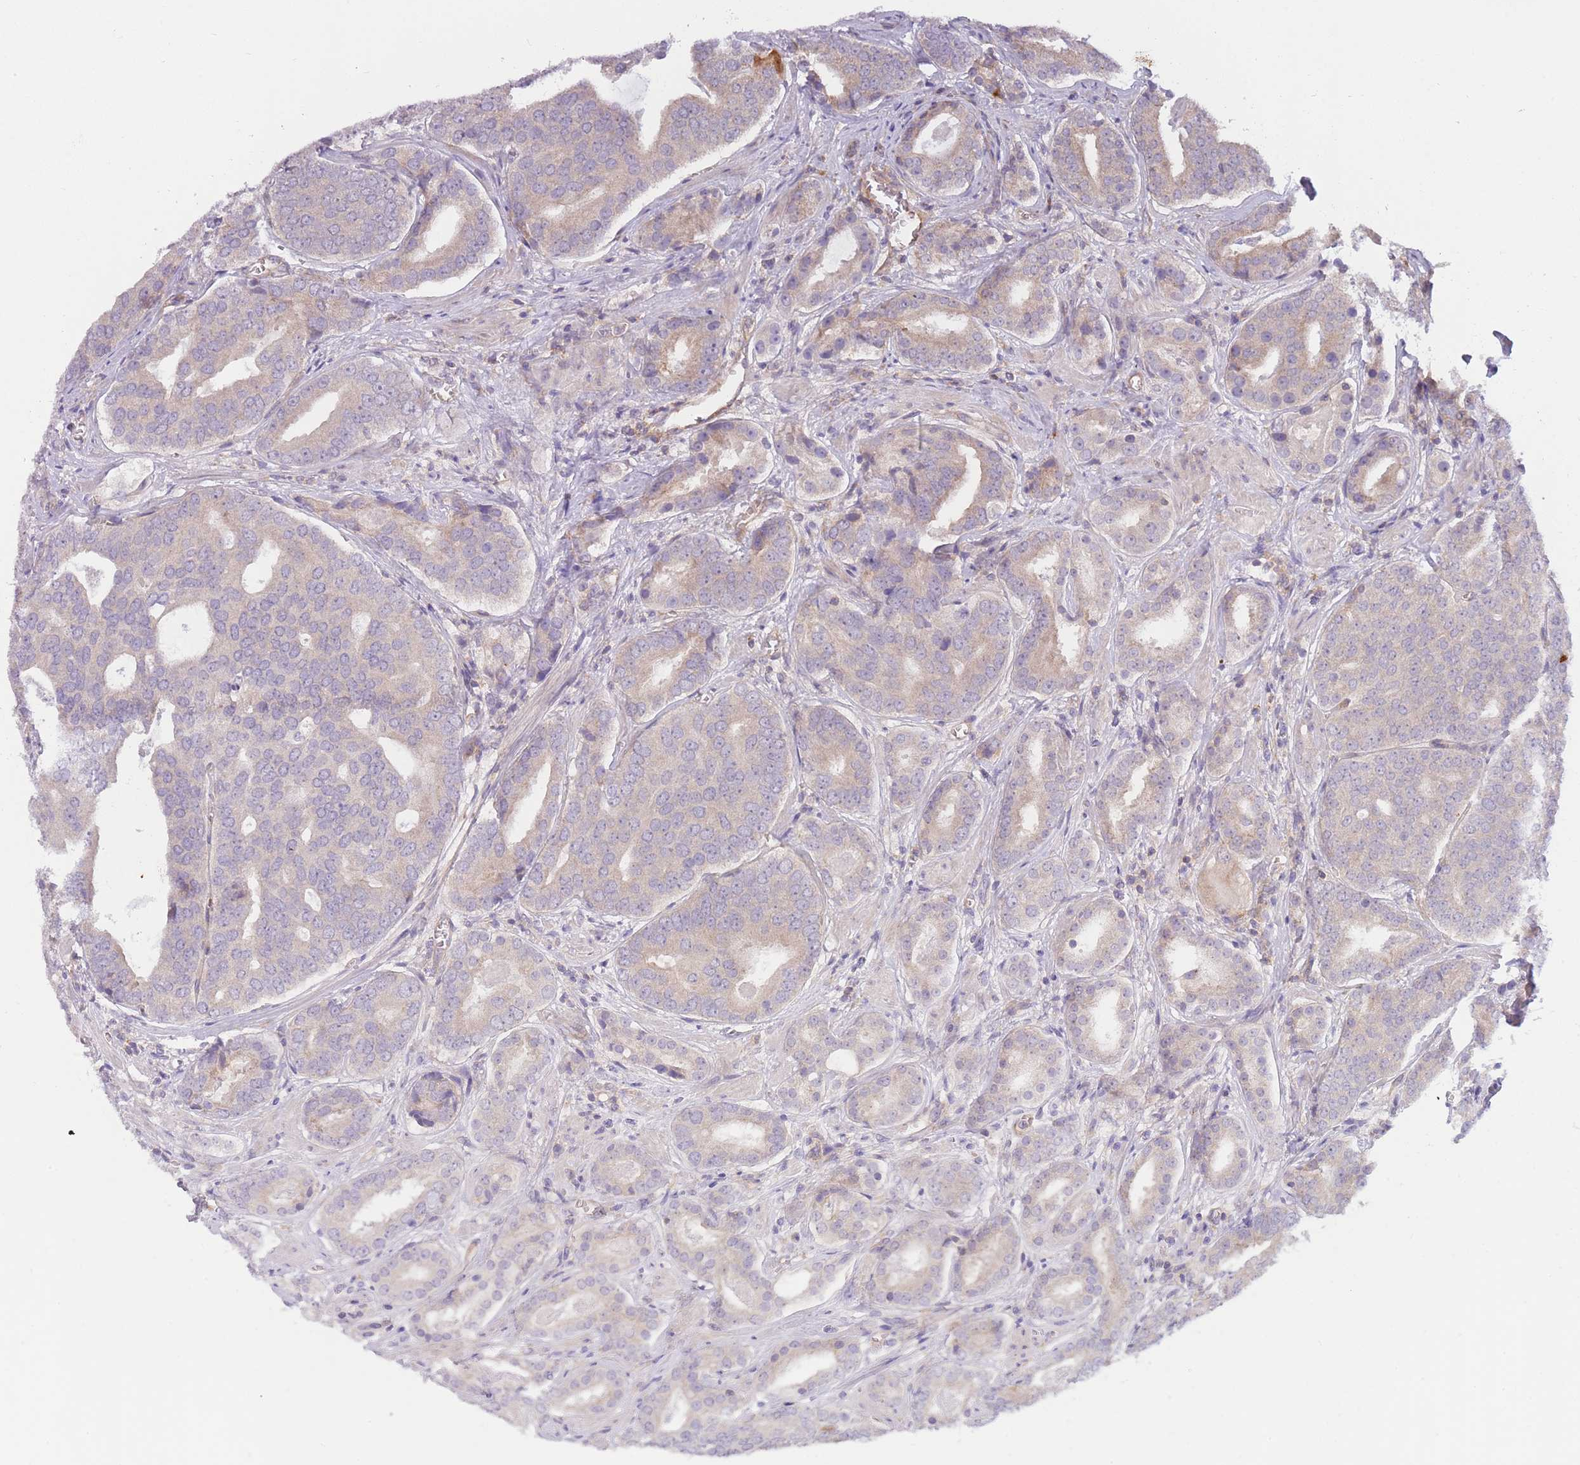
{"staining": {"intensity": "weak", "quantity": "<25%", "location": "cytoplasmic/membranous"}, "tissue": "prostate cancer", "cell_type": "Tumor cells", "image_type": "cancer", "snomed": [{"axis": "morphology", "description": "Adenocarcinoma, High grade"}, {"axis": "topography", "description": "Prostate"}], "caption": "This is an immunohistochemistry image of prostate cancer. There is no positivity in tumor cells.", "gene": "WDR93", "patient": {"sex": "male", "age": 55}}